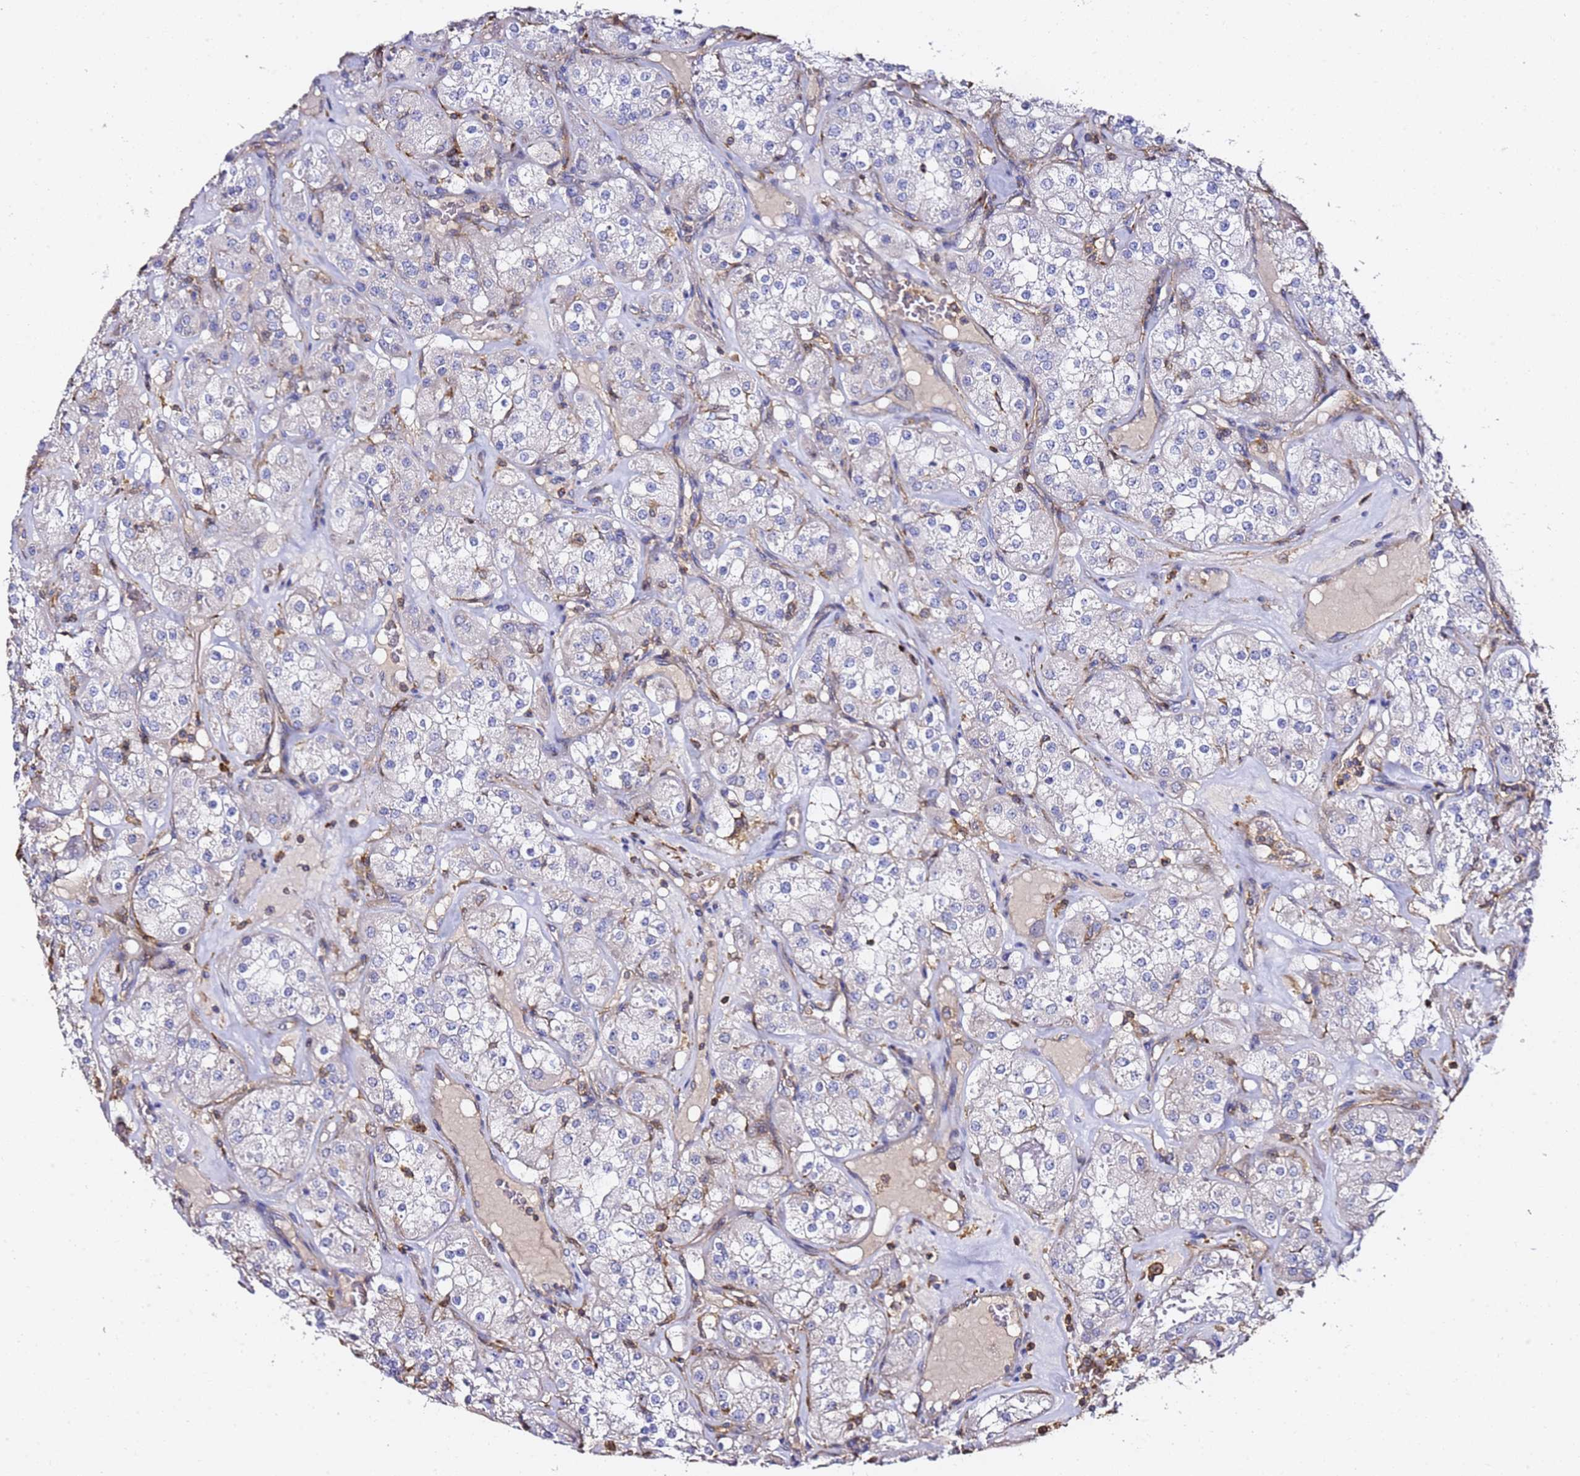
{"staining": {"intensity": "negative", "quantity": "none", "location": "none"}, "tissue": "renal cancer", "cell_type": "Tumor cells", "image_type": "cancer", "snomed": [{"axis": "morphology", "description": "Adenocarcinoma, NOS"}, {"axis": "topography", "description": "Kidney"}], "caption": "Human renal adenocarcinoma stained for a protein using immunohistochemistry (IHC) demonstrates no staining in tumor cells.", "gene": "ZFP36L2", "patient": {"sex": "male", "age": 77}}